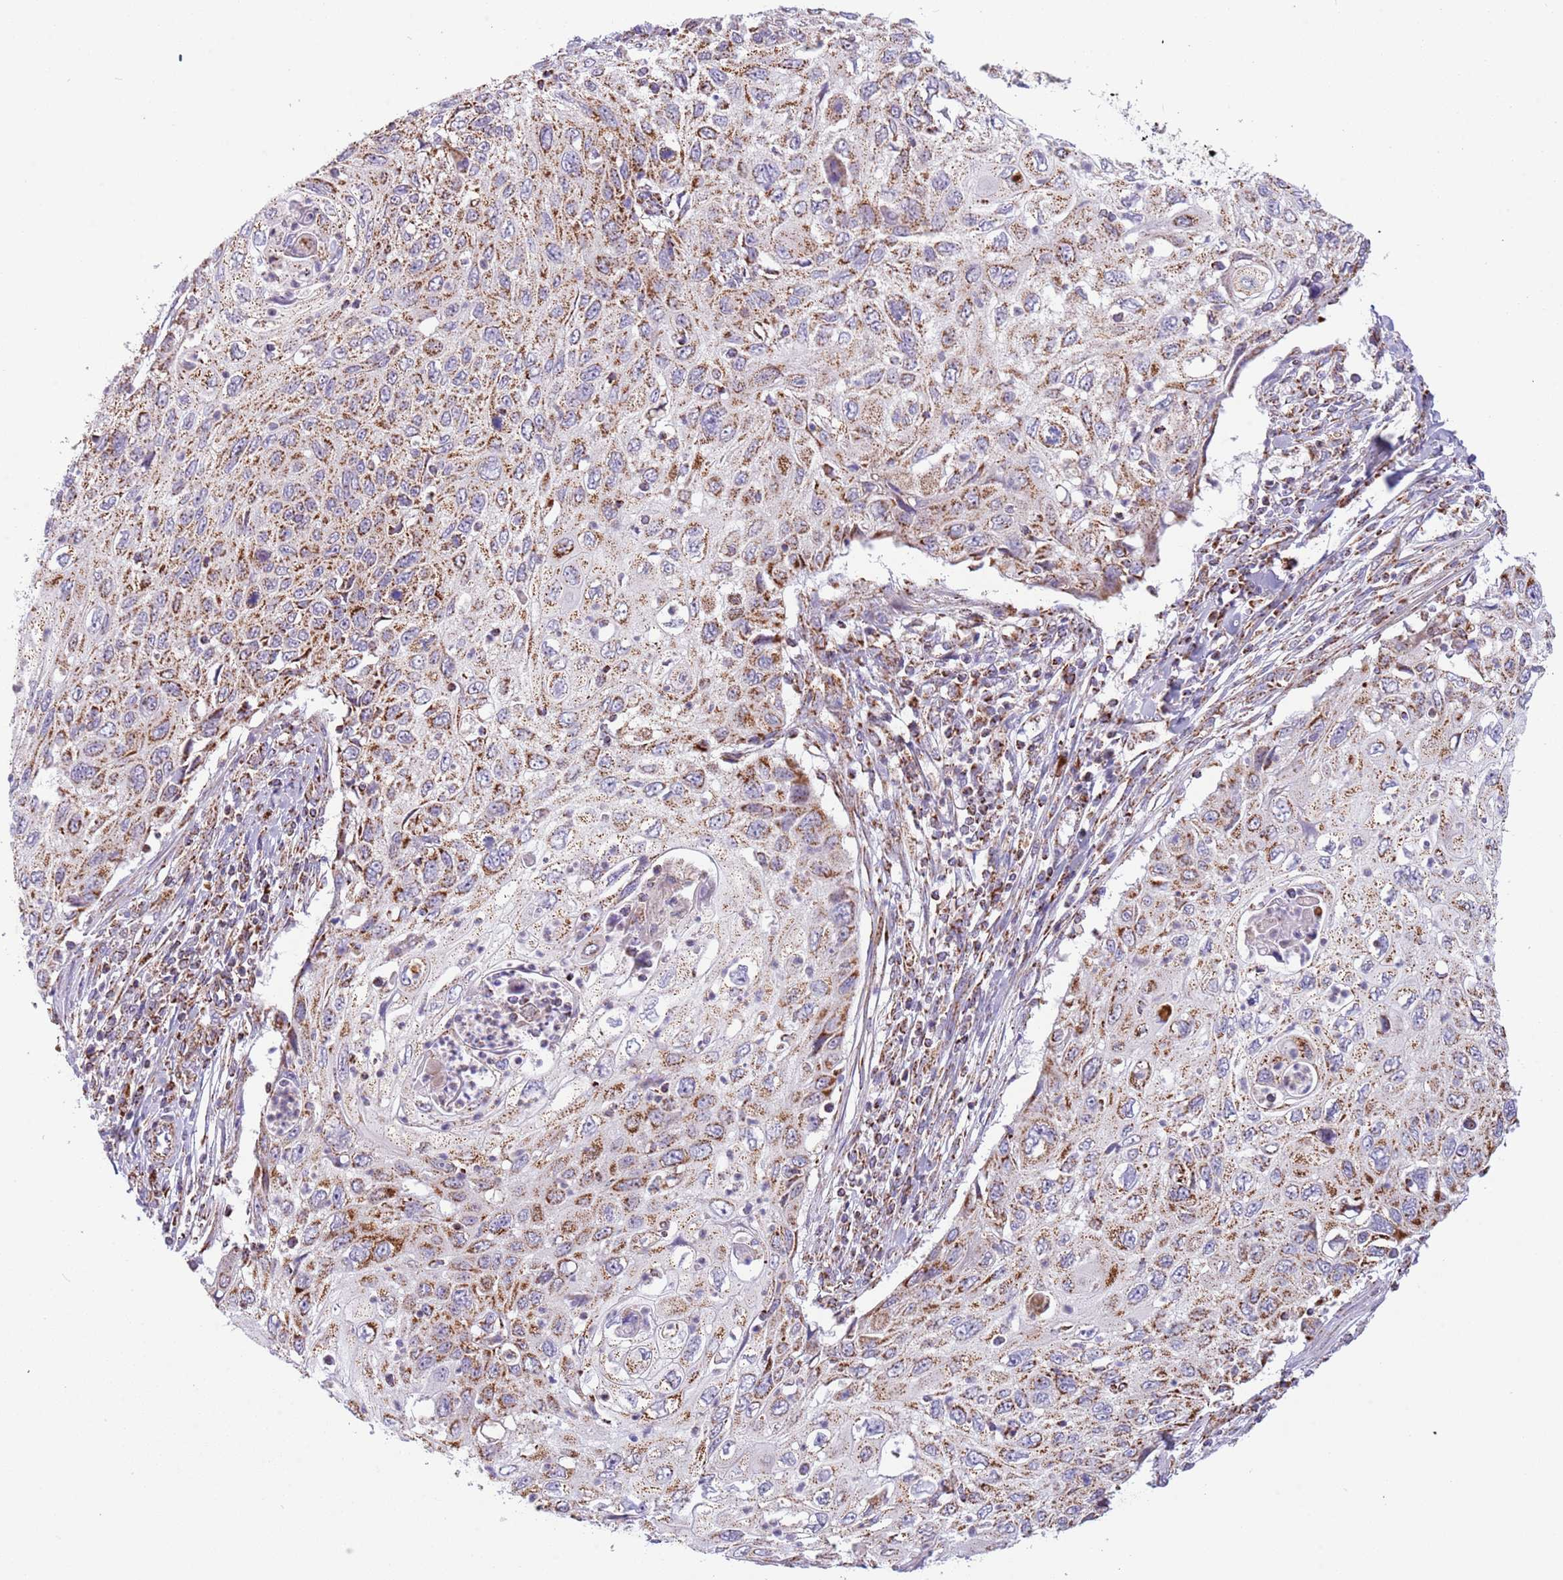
{"staining": {"intensity": "moderate", "quantity": ">75%", "location": "cytoplasmic/membranous"}, "tissue": "cervical cancer", "cell_type": "Tumor cells", "image_type": "cancer", "snomed": [{"axis": "morphology", "description": "Squamous cell carcinoma, NOS"}, {"axis": "topography", "description": "Cervix"}], "caption": "Moderate cytoplasmic/membranous protein expression is seen in approximately >75% of tumor cells in cervical cancer (squamous cell carcinoma). Using DAB (3,3'-diaminobenzidine) (brown) and hematoxylin (blue) stains, captured at high magnification using brightfield microscopy.", "gene": "LHX6", "patient": {"sex": "female", "age": 70}}